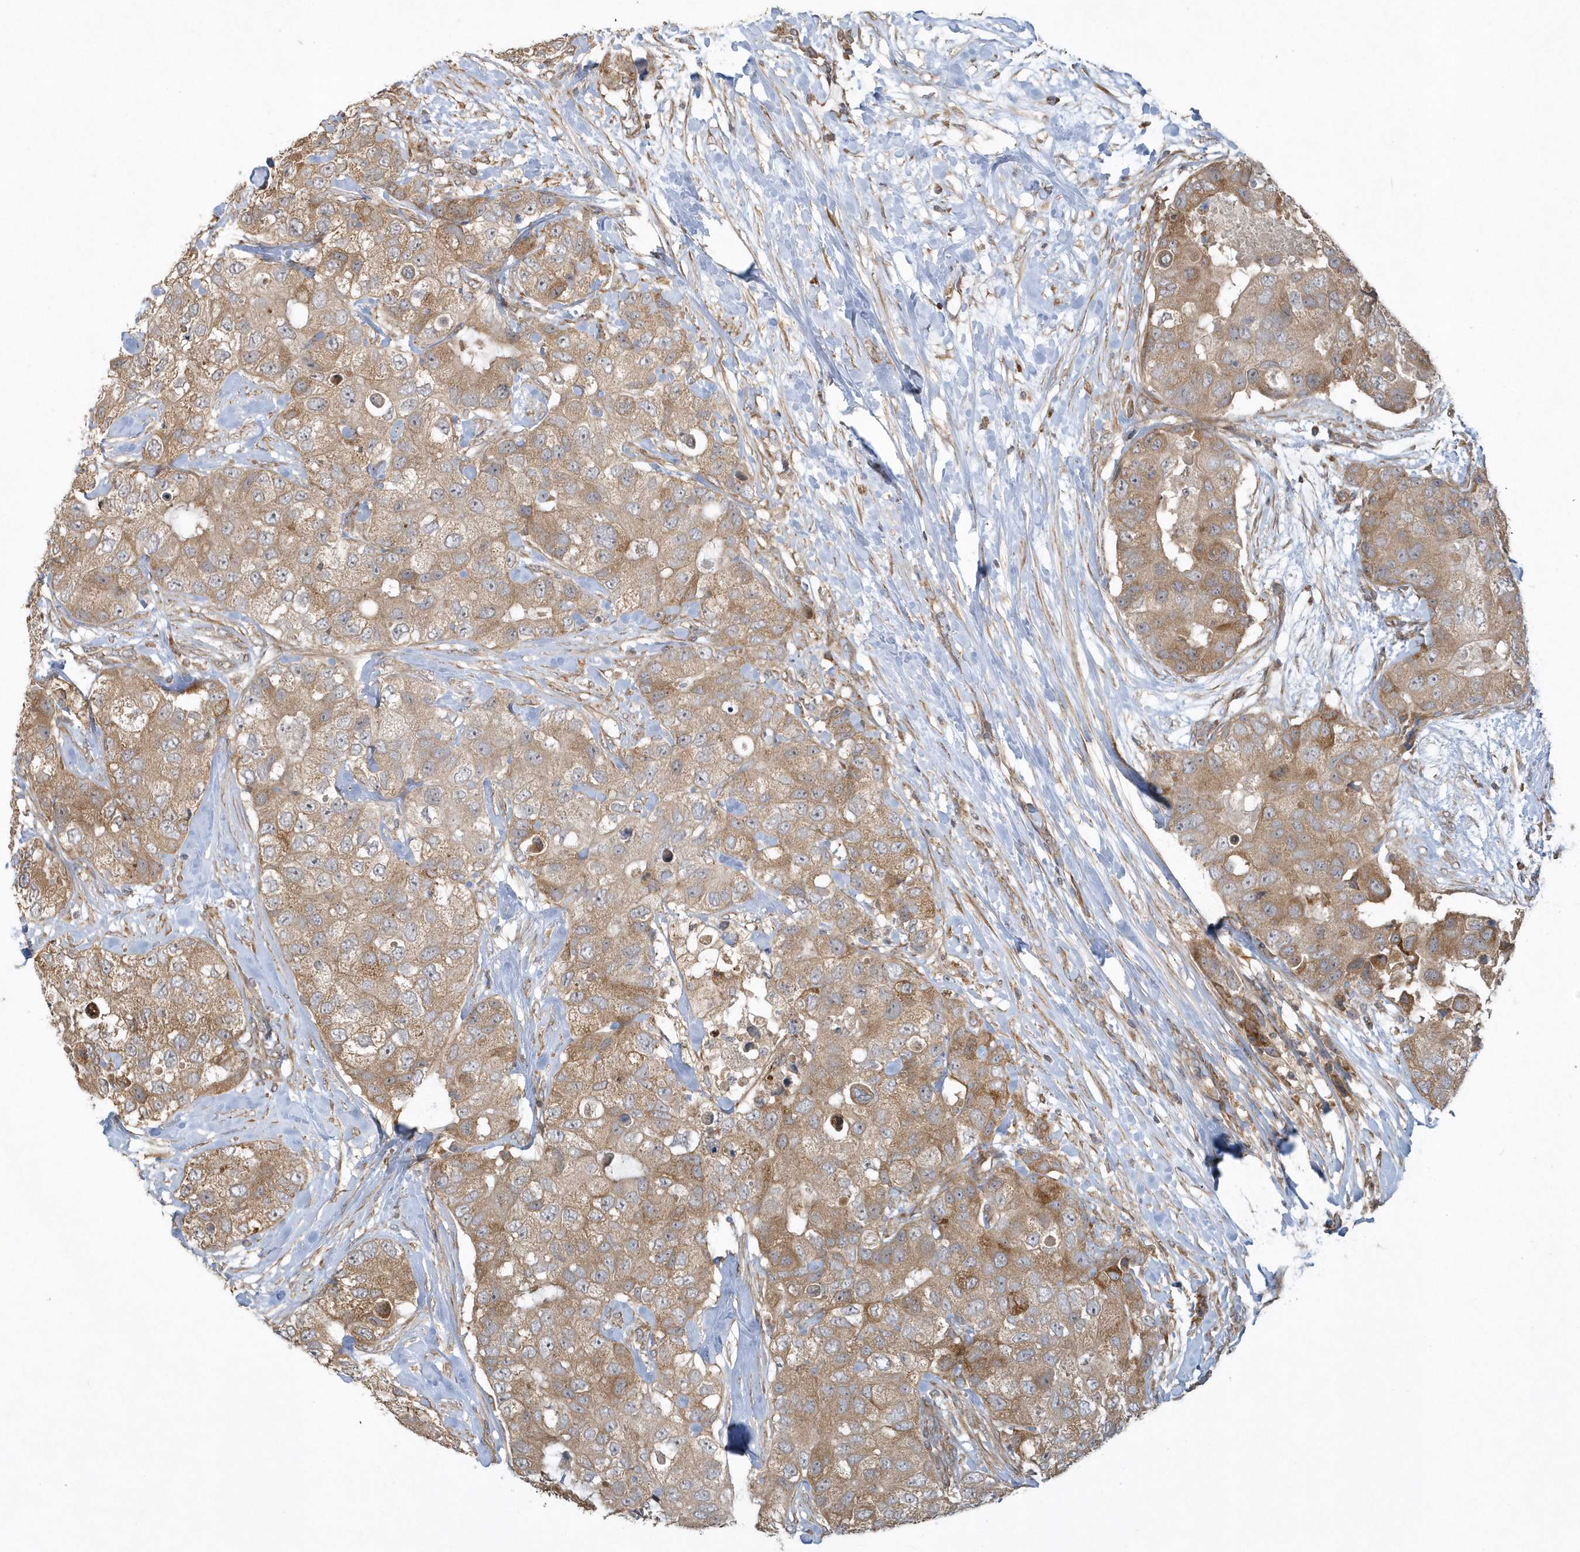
{"staining": {"intensity": "moderate", "quantity": ">75%", "location": "cytoplasmic/membranous"}, "tissue": "breast cancer", "cell_type": "Tumor cells", "image_type": "cancer", "snomed": [{"axis": "morphology", "description": "Duct carcinoma"}, {"axis": "topography", "description": "Breast"}], "caption": "Breast infiltrating ductal carcinoma stained with DAB IHC shows medium levels of moderate cytoplasmic/membranous expression in approximately >75% of tumor cells.", "gene": "THG1L", "patient": {"sex": "female", "age": 62}}